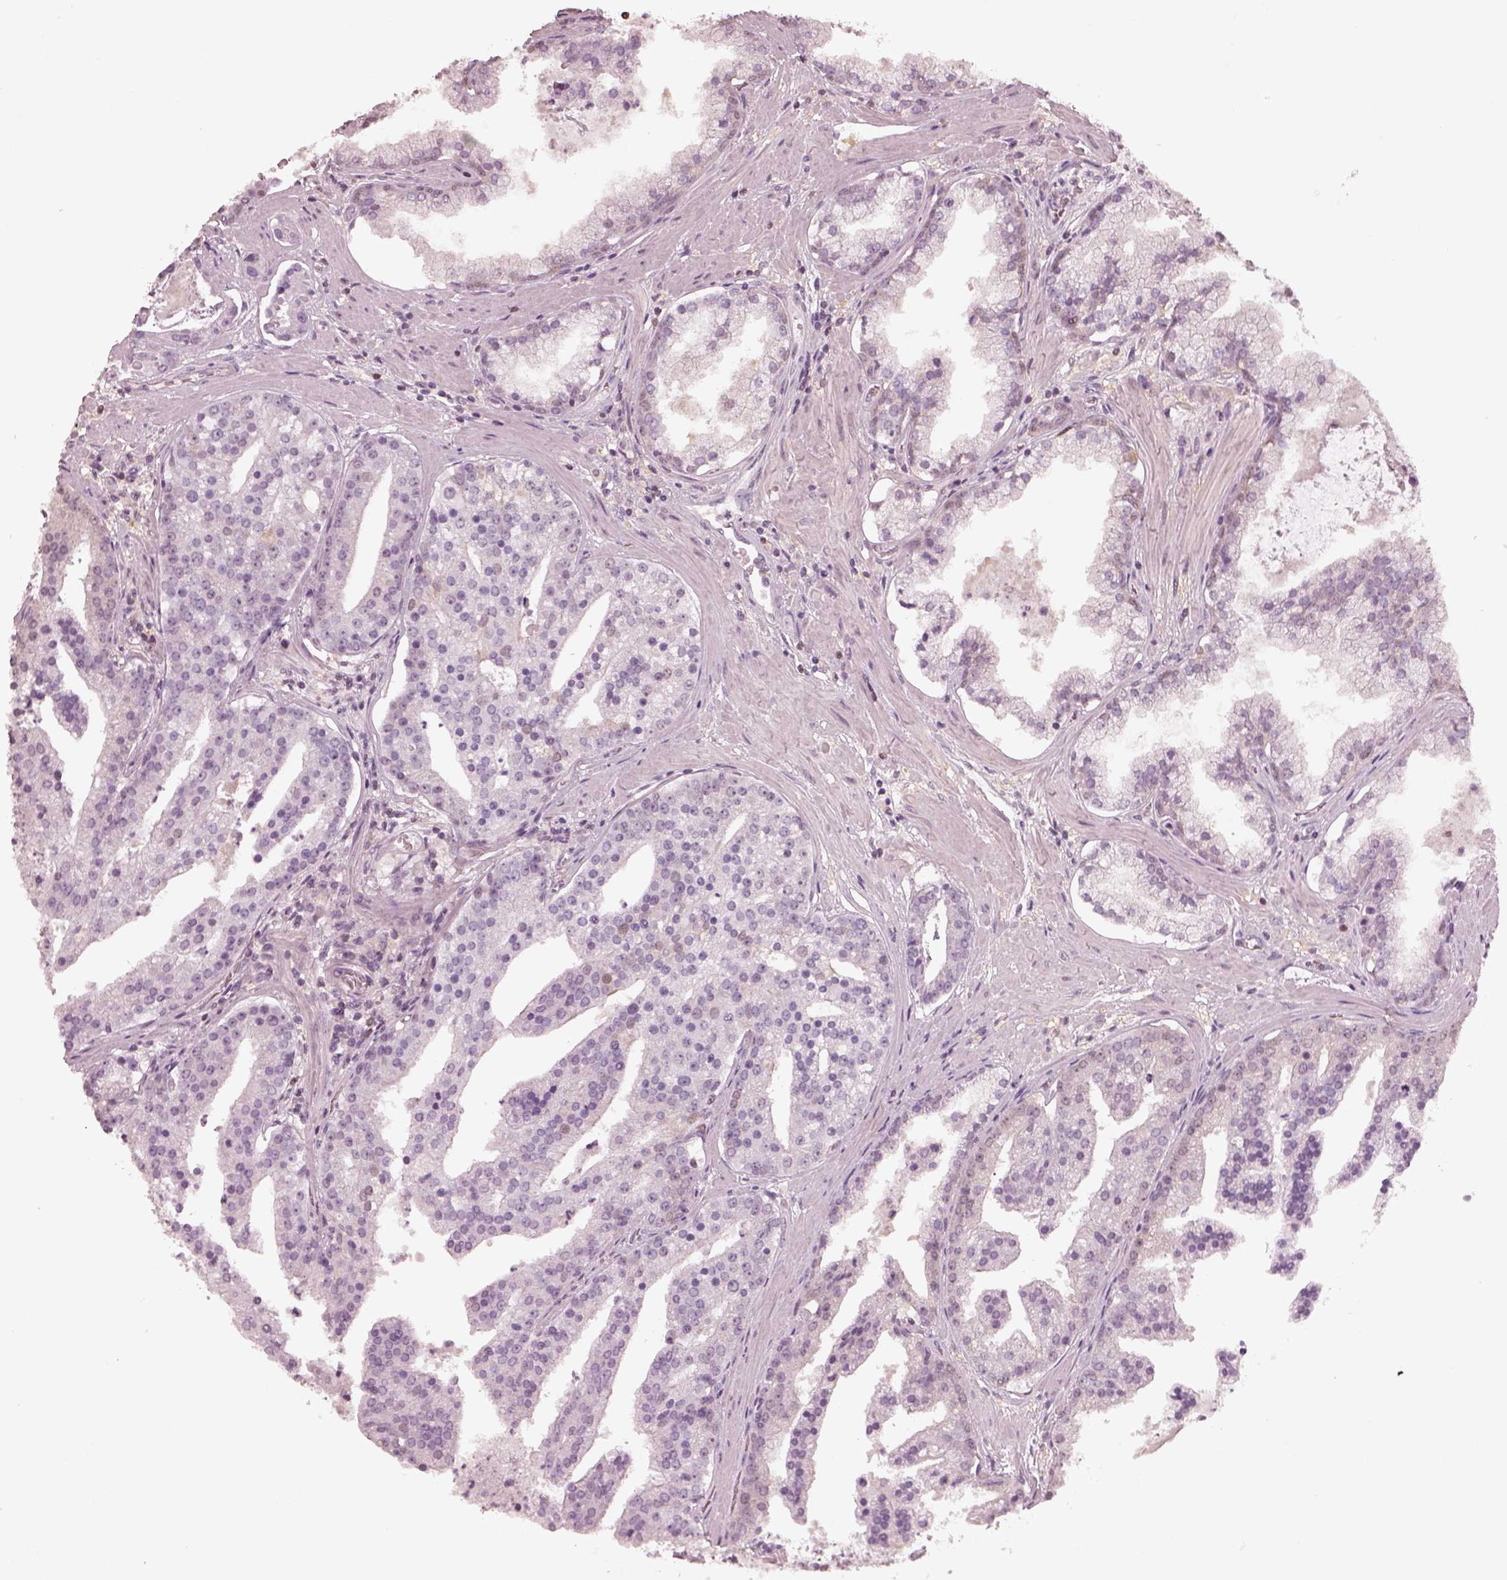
{"staining": {"intensity": "negative", "quantity": "none", "location": "none"}, "tissue": "prostate cancer", "cell_type": "Tumor cells", "image_type": "cancer", "snomed": [{"axis": "morphology", "description": "Adenocarcinoma, NOS"}, {"axis": "topography", "description": "Prostate and seminal vesicle, NOS"}, {"axis": "topography", "description": "Prostate"}], "caption": "Tumor cells are negative for protein expression in human prostate cancer (adenocarcinoma). Brightfield microscopy of immunohistochemistry stained with DAB (brown) and hematoxylin (blue), captured at high magnification.", "gene": "EGR4", "patient": {"sex": "male", "age": 44}}